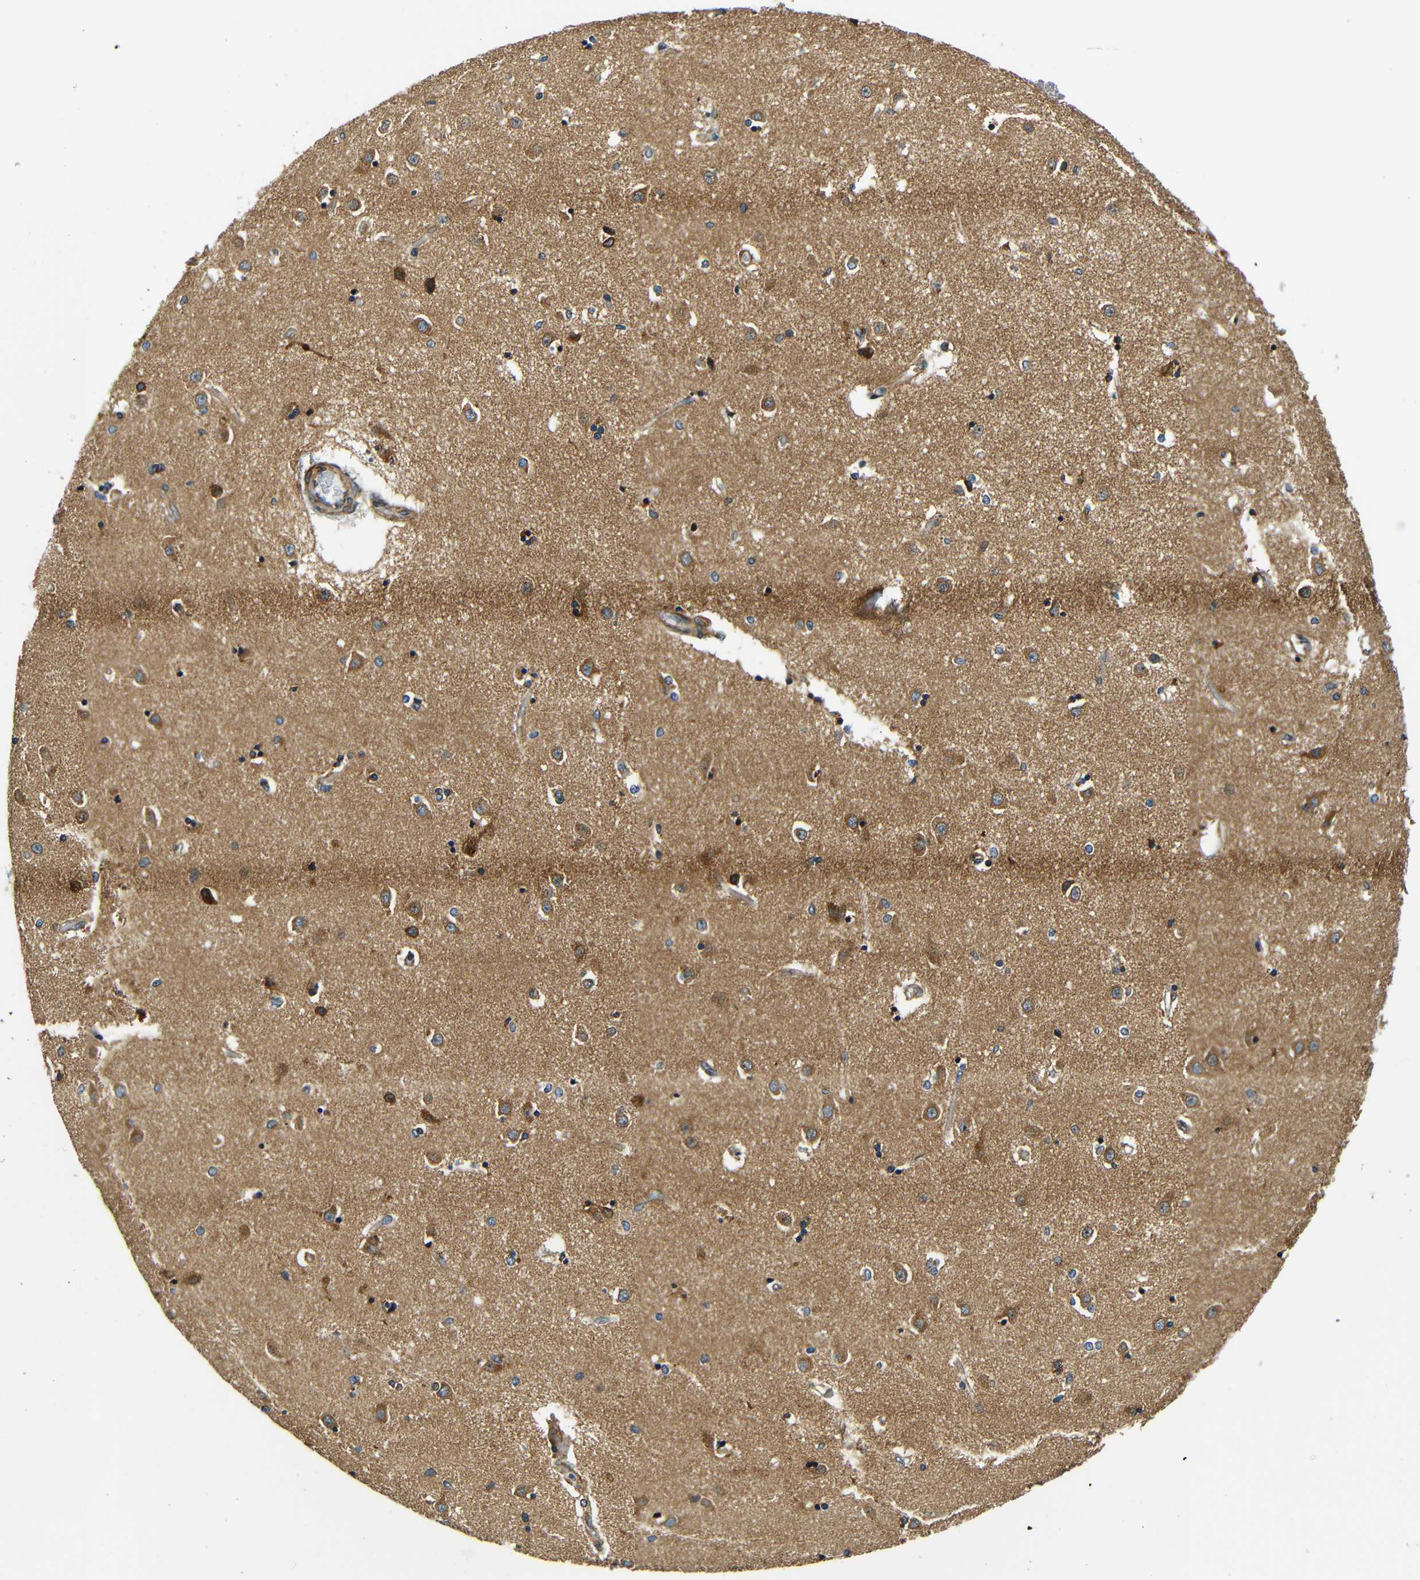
{"staining": {"intensity": "strong", "quantity": "25%-75%", "location": "cytoplasmic/membranous"}, "tissue": "caudate", "cell_type": "Glial cells", "image_type": "normal", "snomed": [{"axis": "morphology", "description": "Normal tissue, NOS"}, {"axis": "topography", "description": "Lateral ventricle wall"}], "caption": "Immunohistochemistry histopathology image of benign caudate stained for a protein (brown), which demonstrates high levels of strong cytoplasmic/membranous positivity in about 25%-75% of glial cells.", "gene": "VAPB", "patient": {"sex": "female", "age": 54}}